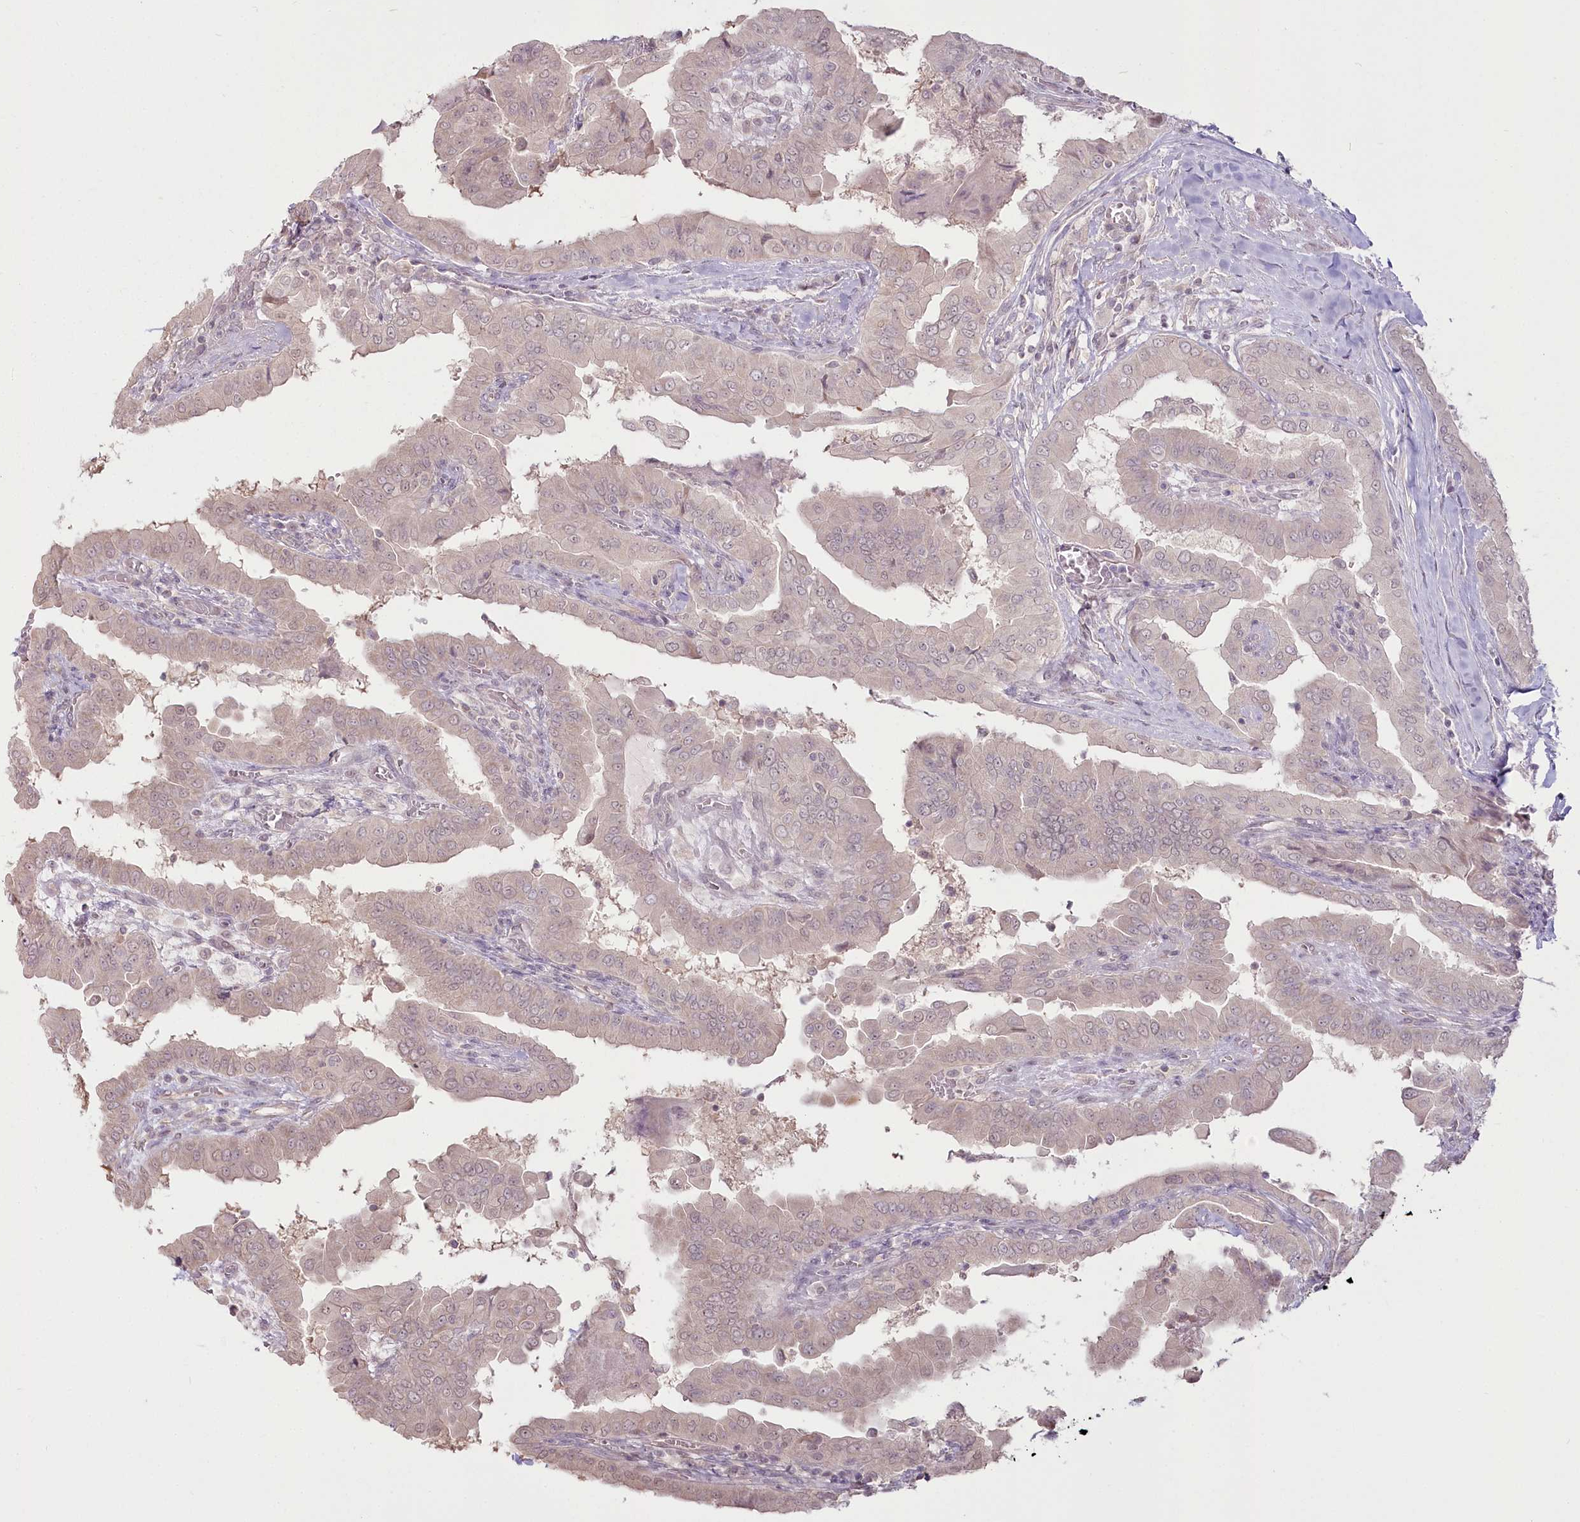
{"staining": {"intensity": "weak", "quantity": "25%-75%", "location": "cytoplasmic/membranous,nuclear"}, "tissue": "thyroid cancer", "cell_type": "Tumor cells", "image_type": "cancer", "snomed": [{"axis": "morphology", "description": "Papillary adenocarcinoma, NOS"}, {"axis": "topography", "description": "Thyroid gland"}], "caption": "IHC micrograph of neoplastic tissue: human thyroid cancer (papillary adenocarcinoma) stained using immunohistochemistry demonstrates low levels of weak protein expression localized specifically in the cytoplasmic/membranous and nuclear of tumor cells, appearing as a cytoplasmic/membranous and nuclear brown color.", "gene": "R3HDM2", "patient": {"sex": "male", "age": 33}}